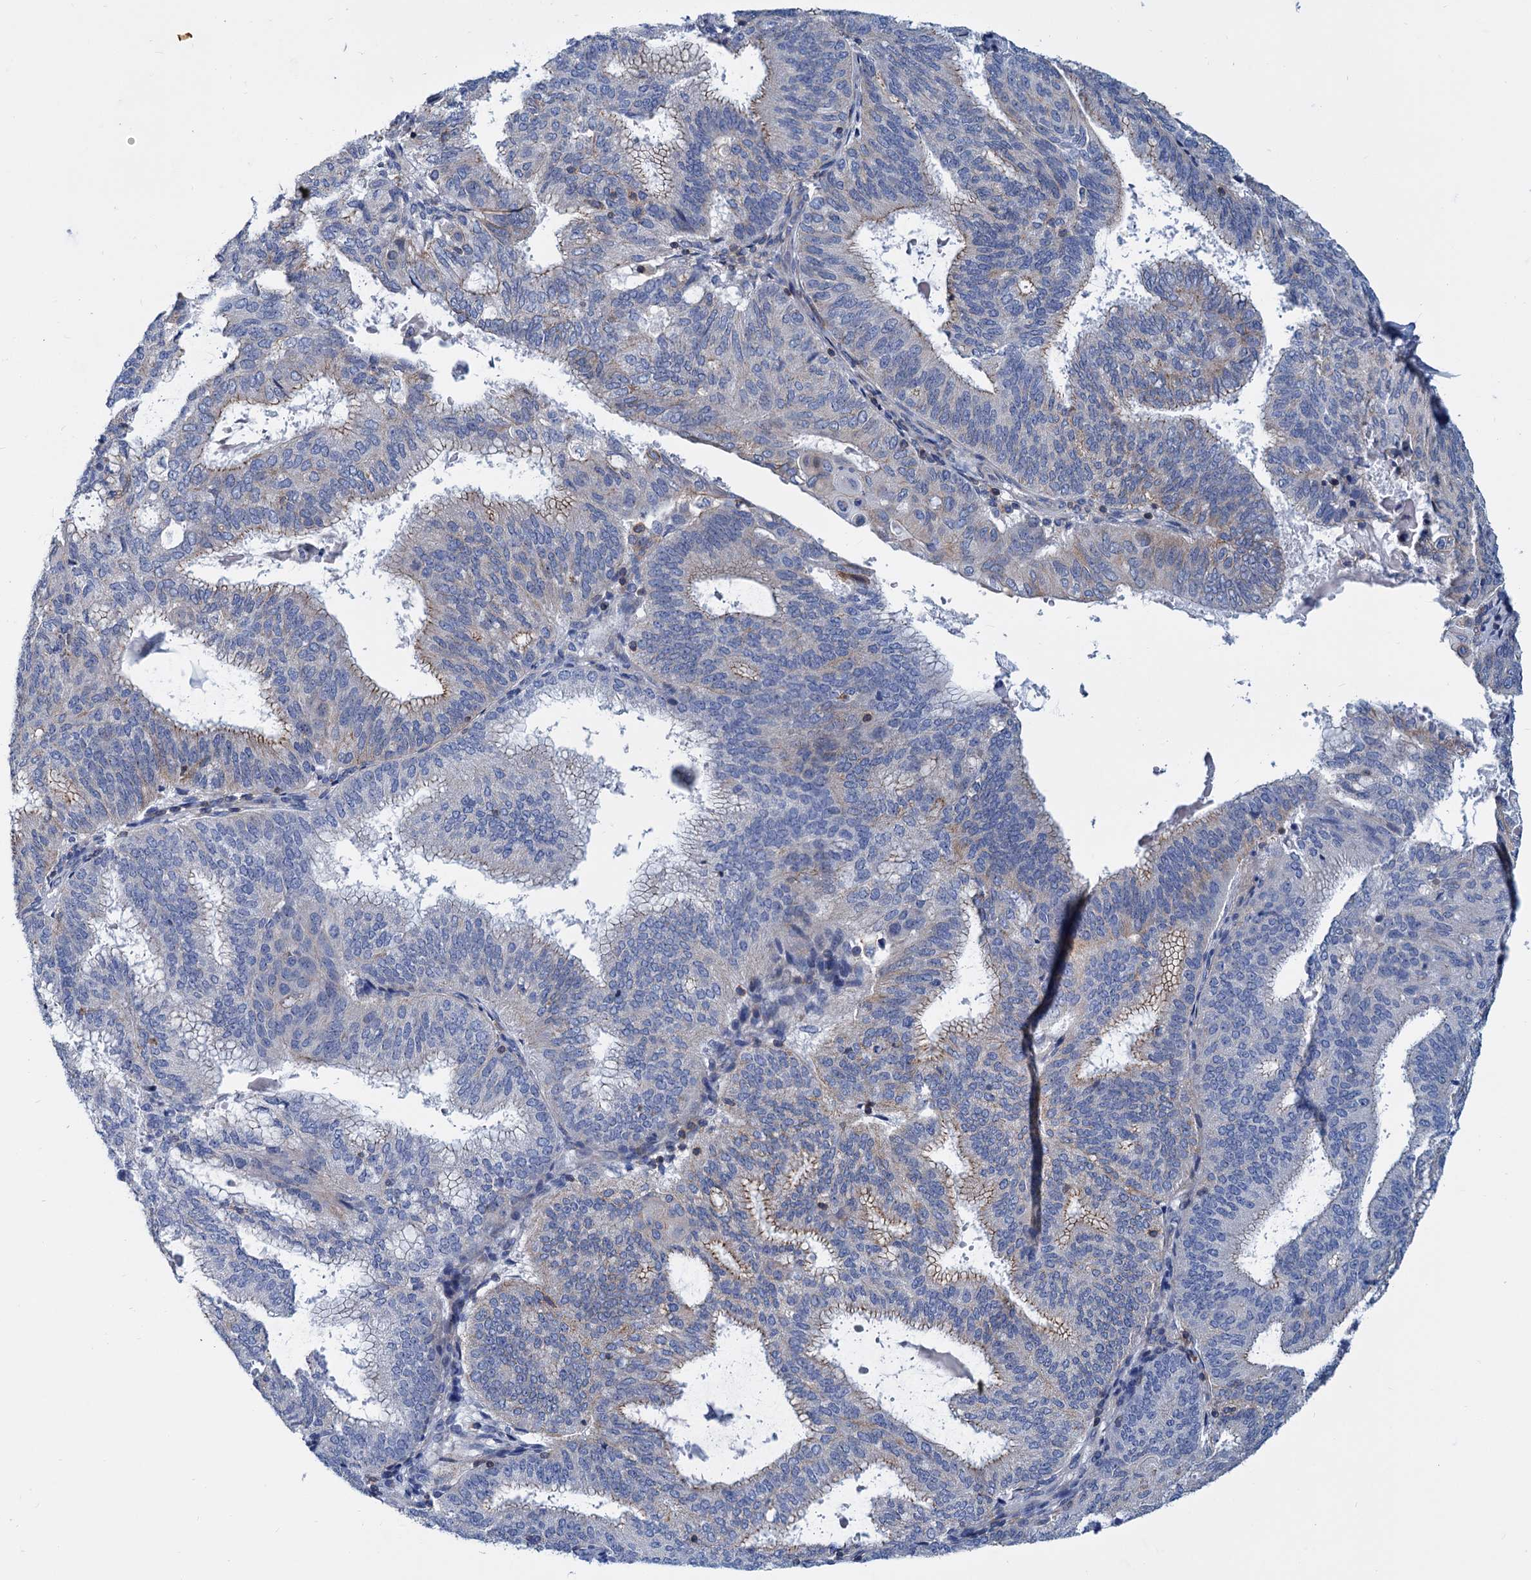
{"staining": {"intensity": "moderate", "quantity": "<25%", "location": "cytoplasmic/membranous"}, "tissue": "endometrial cancer", "cell_type": "Tumor cells", "image_type": "cancer", "snomed": [{"axis": "morphology", "description": "Adenocarcinoma, NOS"}, {"axis": "topography", "description": "Endometrium"}], "caption": "The micrograph displays staining of endometrial adenocarcinoma, revealing moderate cytoplasmic/membranous protein positivity (brown color) within tumor cells. (DAB (3,3'-diaminobenzidine) = brown stain, brightfield microscopy at high magnification).", "gene": "LRCH4", "patient": {"sex": "female", "age": 49}}